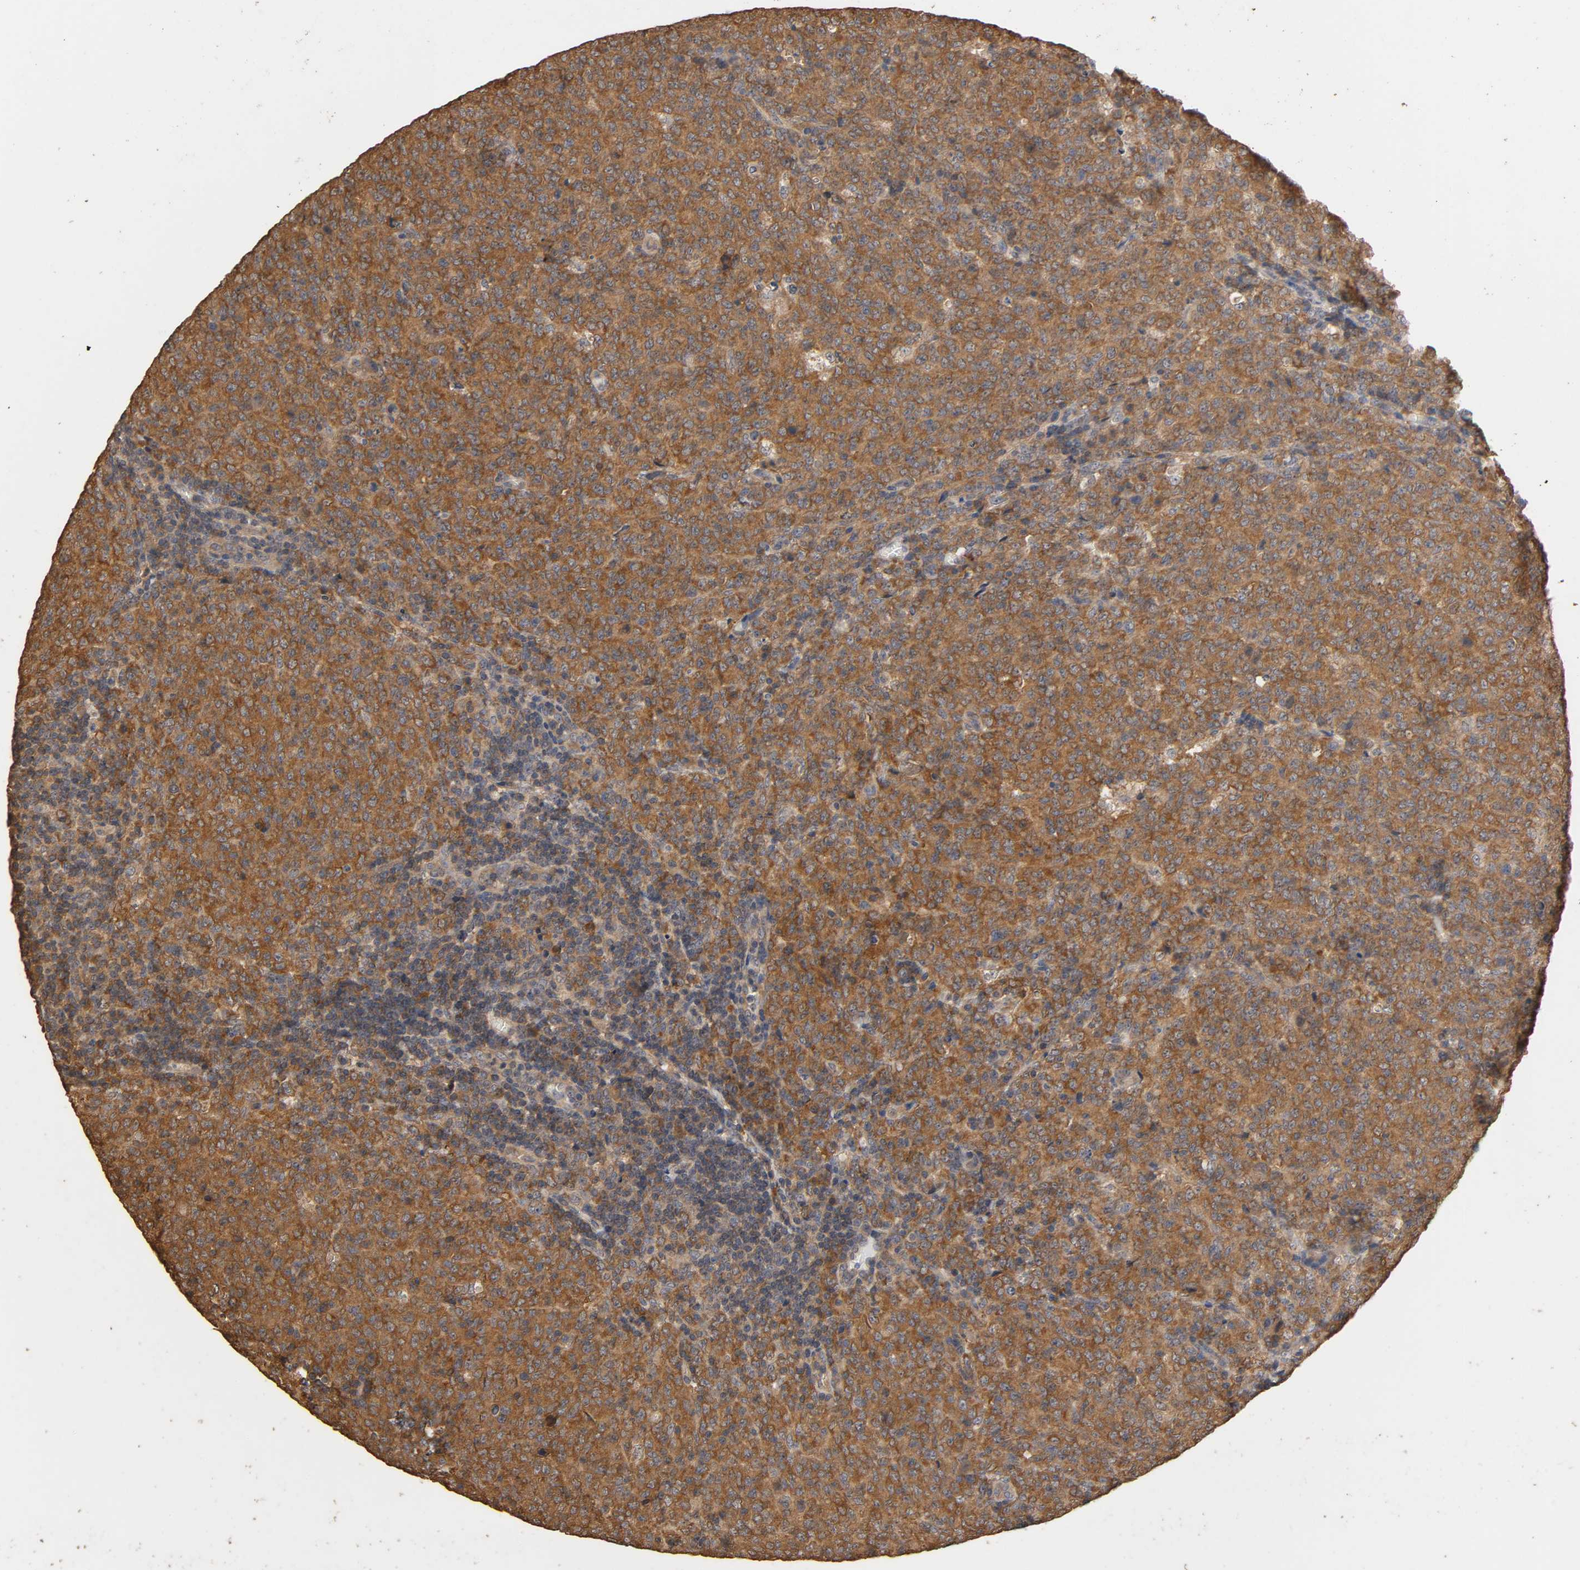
{"staining": {"intensity": "moderate", "quantity": ">75%", "location": "cytoplasmic/membranous"}, "tissue": "lymphoma", "cell_type": "Tumor cells", "image_type": "cancer", "snomed": [{"axis": "morphology", "description": "Malignant lymphoma, non-Hodgkin's type, High grade"}, {"axis": "topography", "description": "Tonsil"}], "caption": "Immunohistochemistry of lymphoma reveals medium levels of moderate cytoplasmic/membranous staining in approximately >75% of tumor cells.", "gene": "ARHGEF7", "patient": {"sex": "female", "age": 36}}